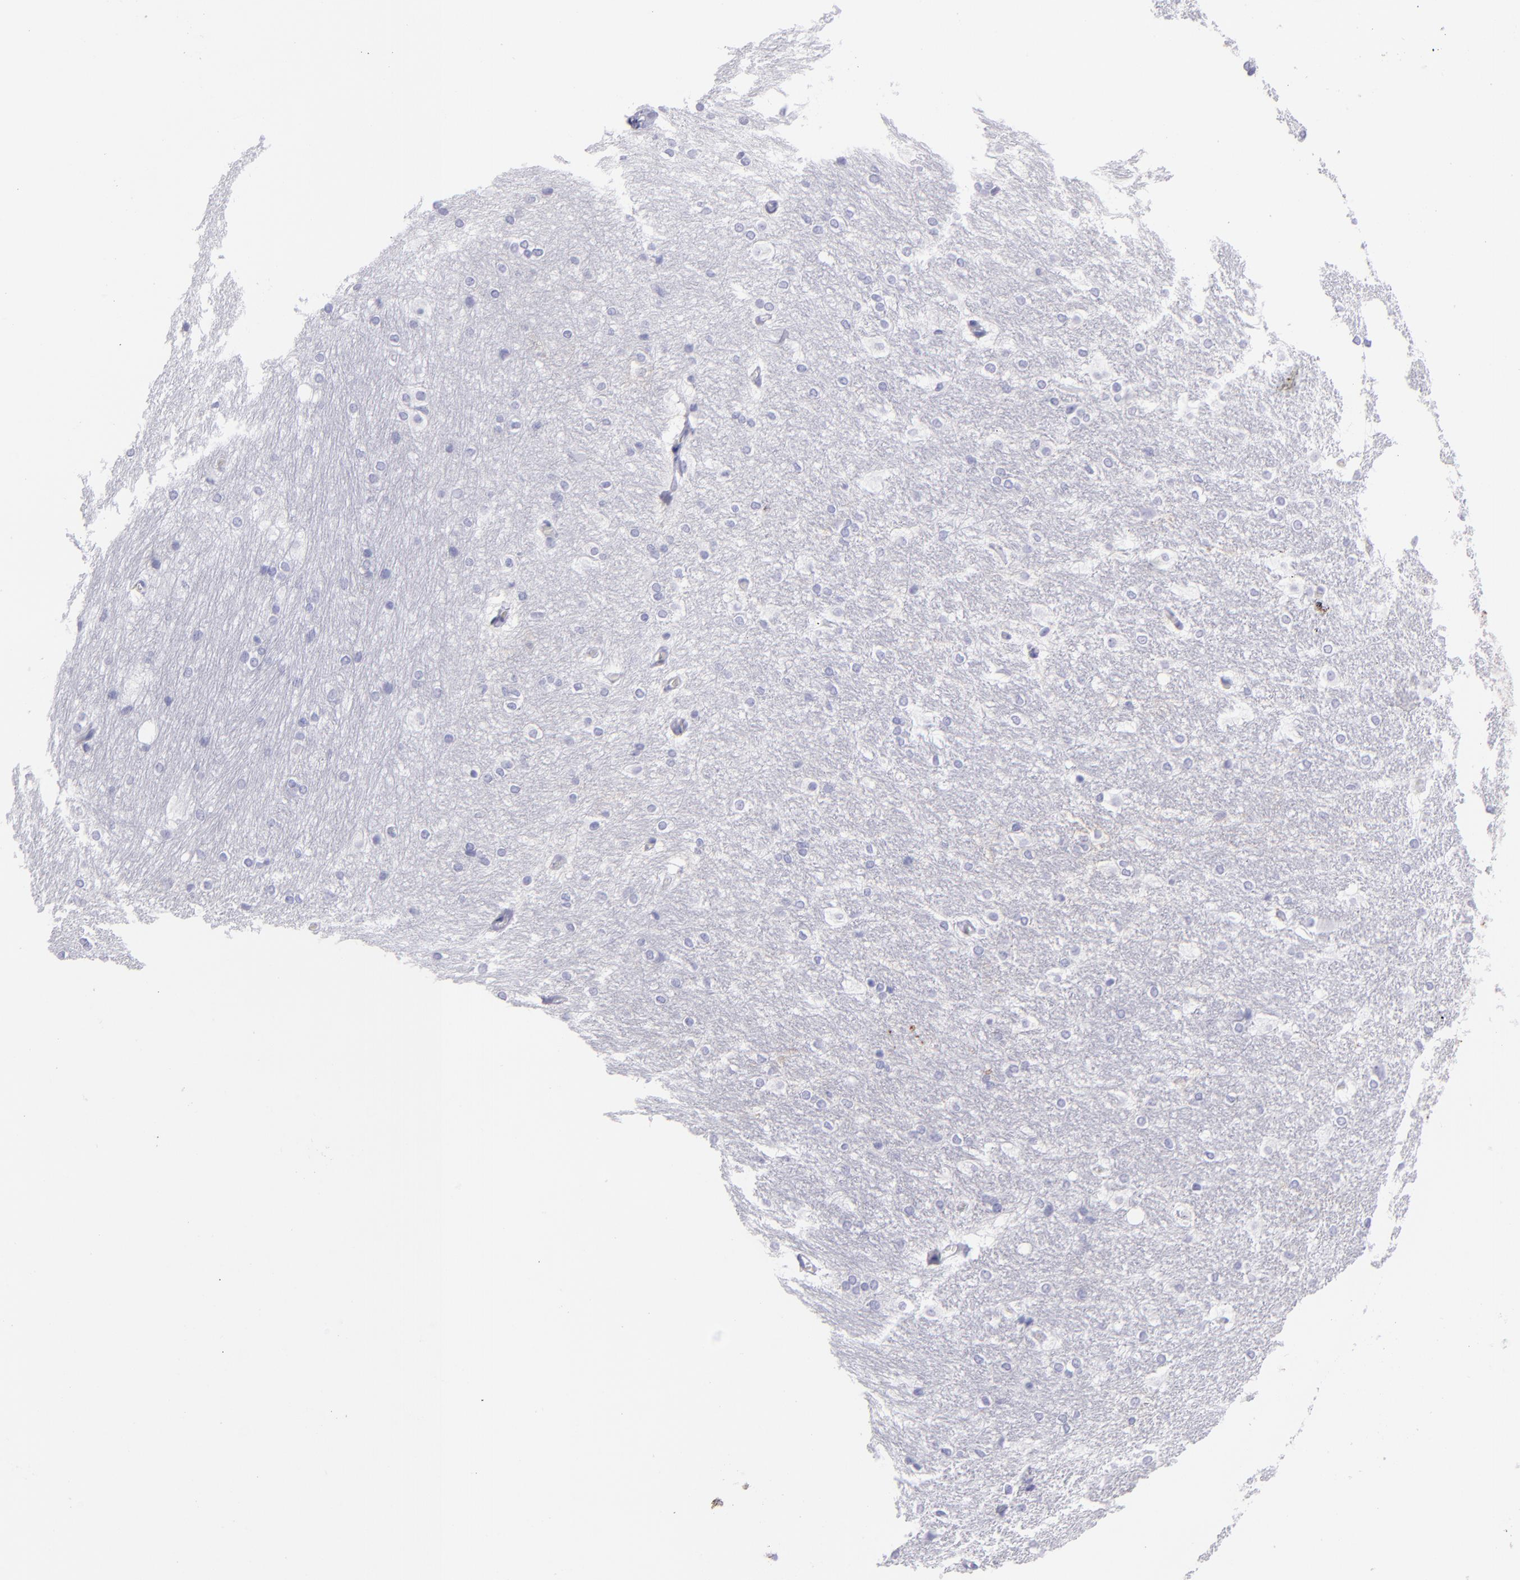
{"staining": {"intensity": "strong", "quantity": "<25%", "location": "cytoplasmic/membranous"}, "tissue": "hippocampus", "cell_type": "Glial cells", "image_type": "normal", "snomed": [{"axis": "morphology", "description": "Normal tissue, NOS"}, {"axis": "topography", "description": "Hippocampus"}], "caption": "Immunohistochemical staining of benign human hippocampus shows medium levels of strong cytoplasmic/membranous positivity in about <25% of glial cells.", "gene": "SLC1A2", "patient": {"sex": "female", "age": 19}}